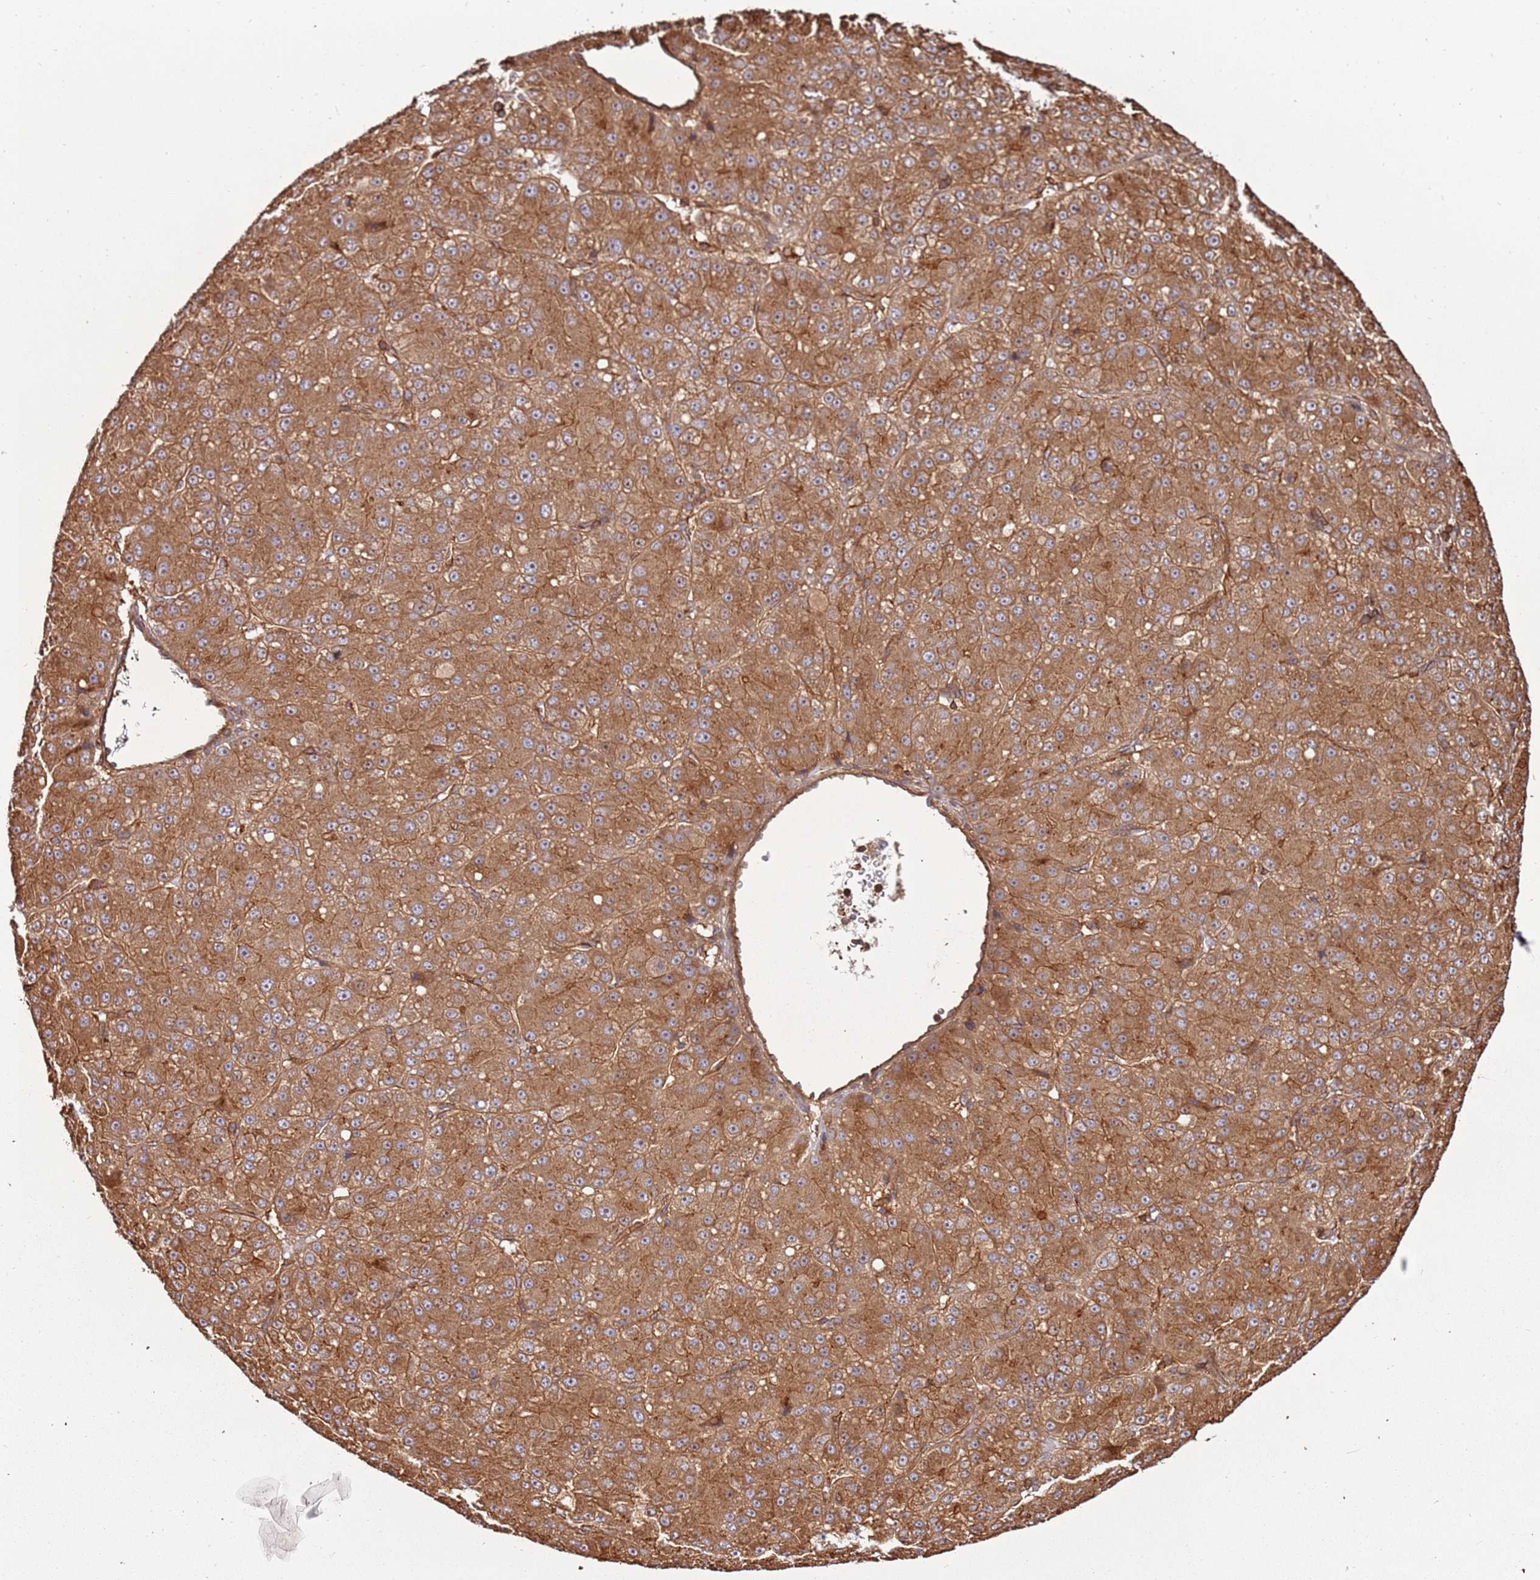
{"staining": {"intensity": "strong", "quantity": ">75%", "location": "cytoplasmic/membranous"}, "tissue": "liver cancer", "cell_type": "Tumor cells", "image_type": "cancer", "snomed": [{"axis": "morphology", "description": "Carcinoma, Hepatocellular, NOS"}, {"axis": "topography", "description": "Liver"}], "caption": "Tumor cells demonstrate high levels of strong cytoplasmic/membranous positivity in about >75% of cells in hepatocellular carcinoma (liver). (IHC, brightfield microscopy, high magnification).", "gene": "ACVR2A", "patient": {"sex": "male", "age": 67}}